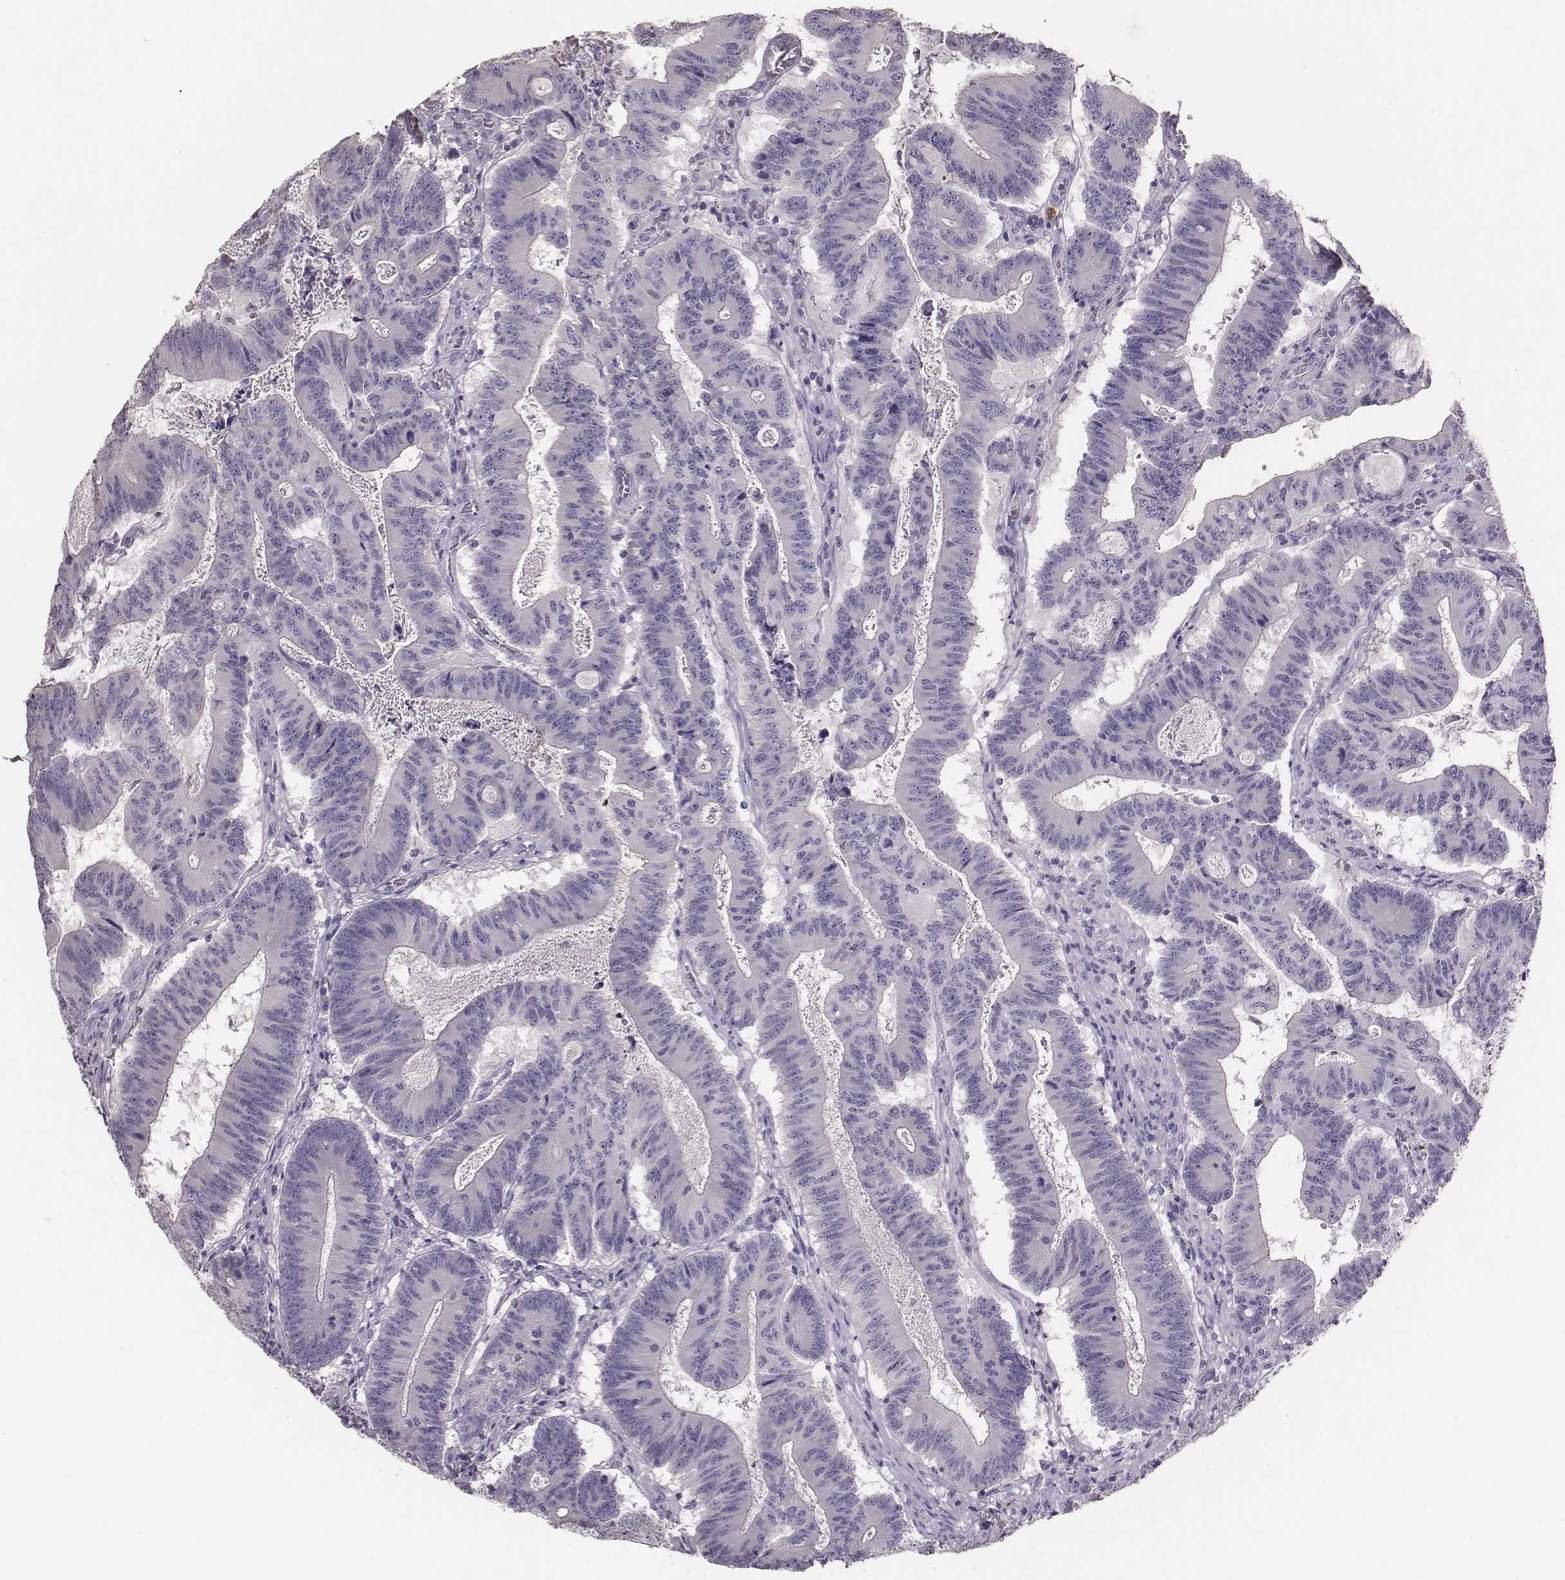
{"staining": {"intensity": "negative", "quantity": "none", "location": "none"}, "tissue": "colorectal cancer", "cell_type": "Tumor cells", "image_type": "cancer", "snomed": [{"axis": "morphology", "description": "Adenocarcinoma, NOS"}, {"axis": "topography", "description": "Colon"}], "caption": "High power microscopy photomicrograph of an IHC image of colorectal cancer, revealing no significant expression in tumor cells.", "gene": "P2RY10", "patient": {"sex": "female", "age": 70}}